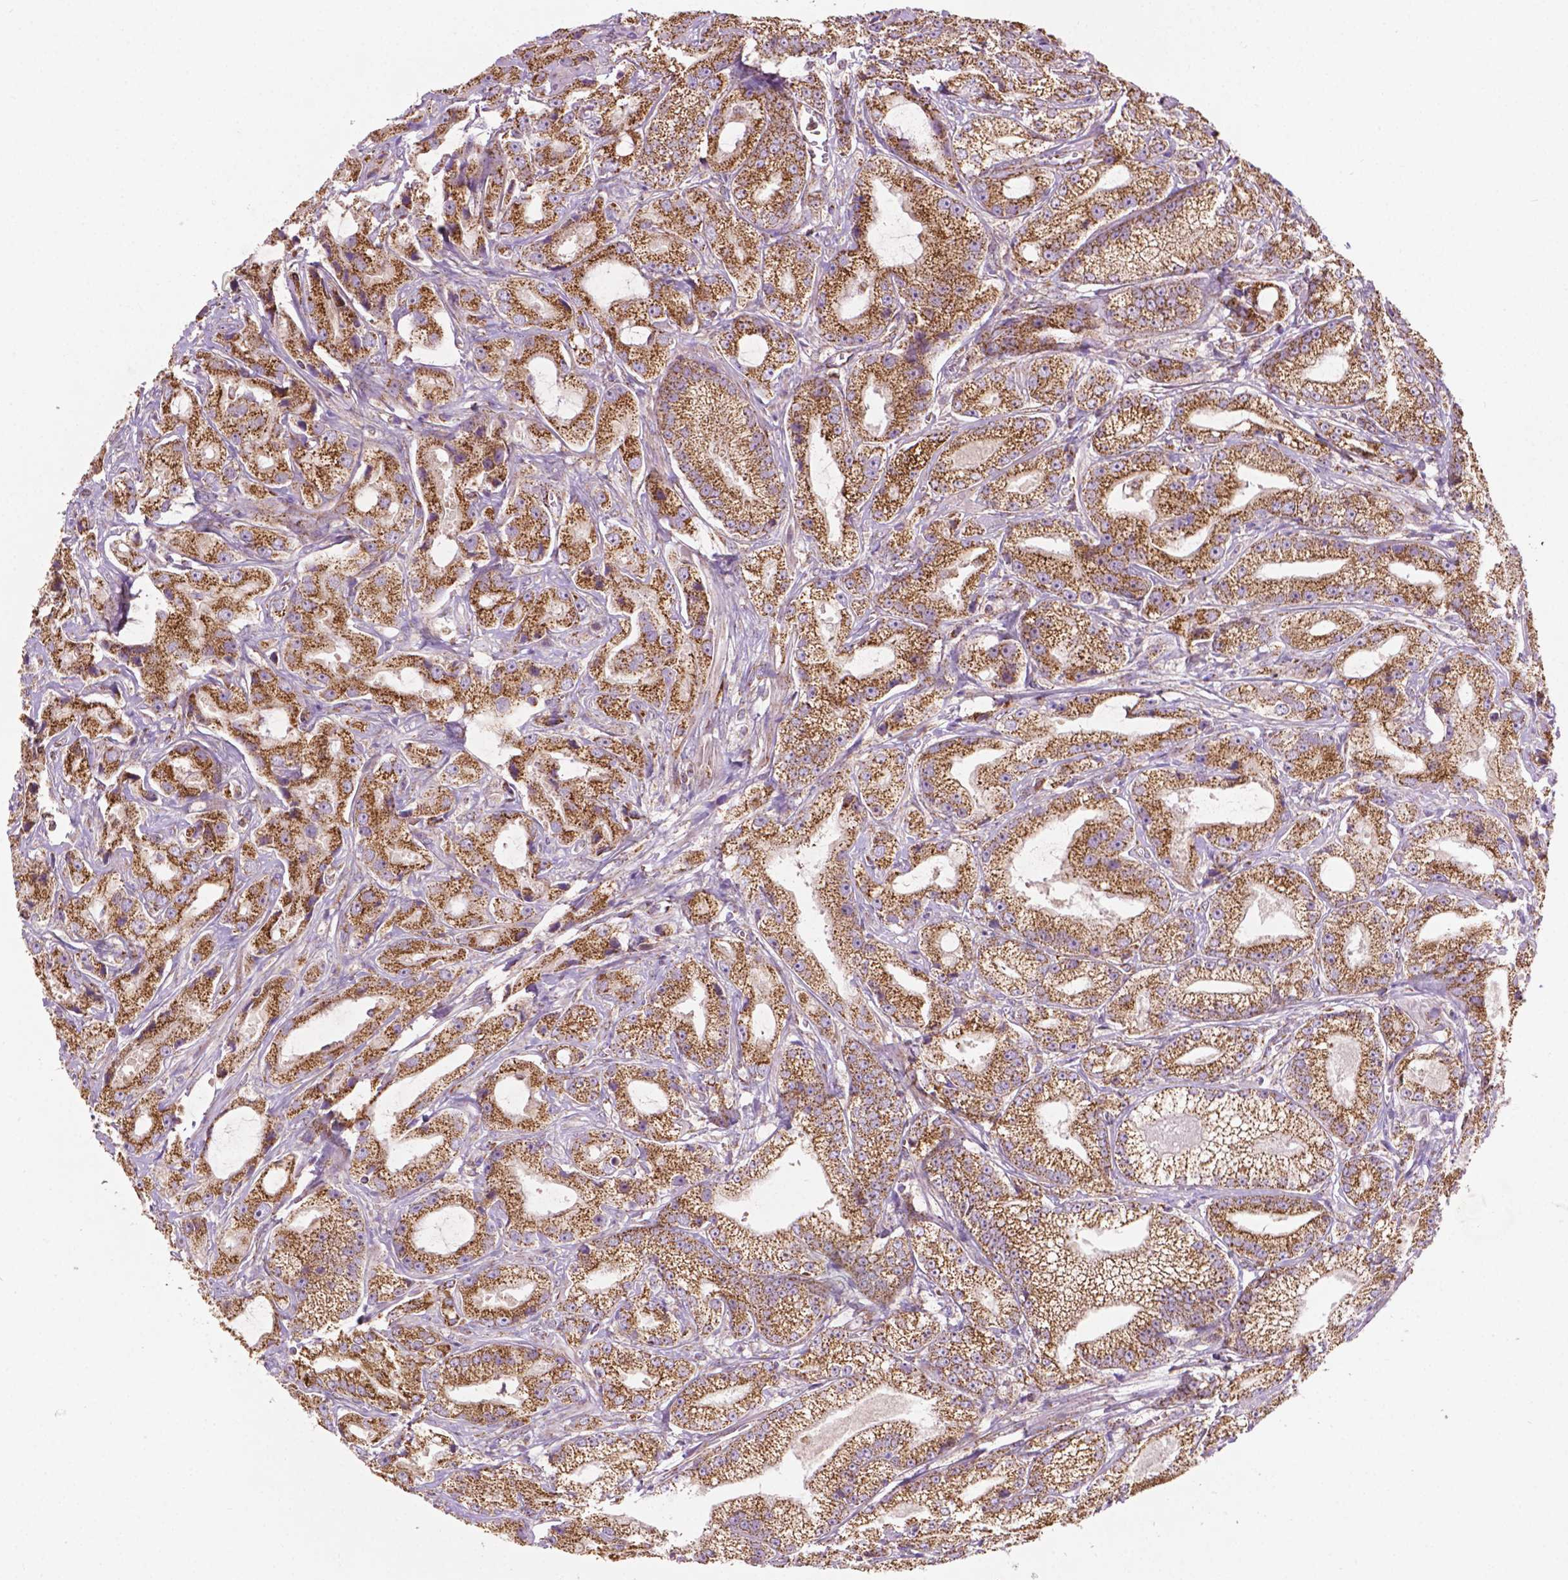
{"staining": {"intensity": "strong", "quantity": ">75%", "location": "cytoplasmic/membranous"}, "tissue": "prostate cancer", "cell_type": "Tumor cells", "image_type": "cancer", "snomed": [{"axis": "morphology", "description": "Adenocarcinoma, High grade"}, {"axis": "topography", "description": "Prostate"}], "caption": "About >75% of tumor cells in human high-grade adenocarcinoma (prostate) reveal strong cytoplasmic/membranous protein staining as visualized by brown immunohistochemical staining.", "gene": "ILVBL", "patient": {"sex": "male", "age": 64}}